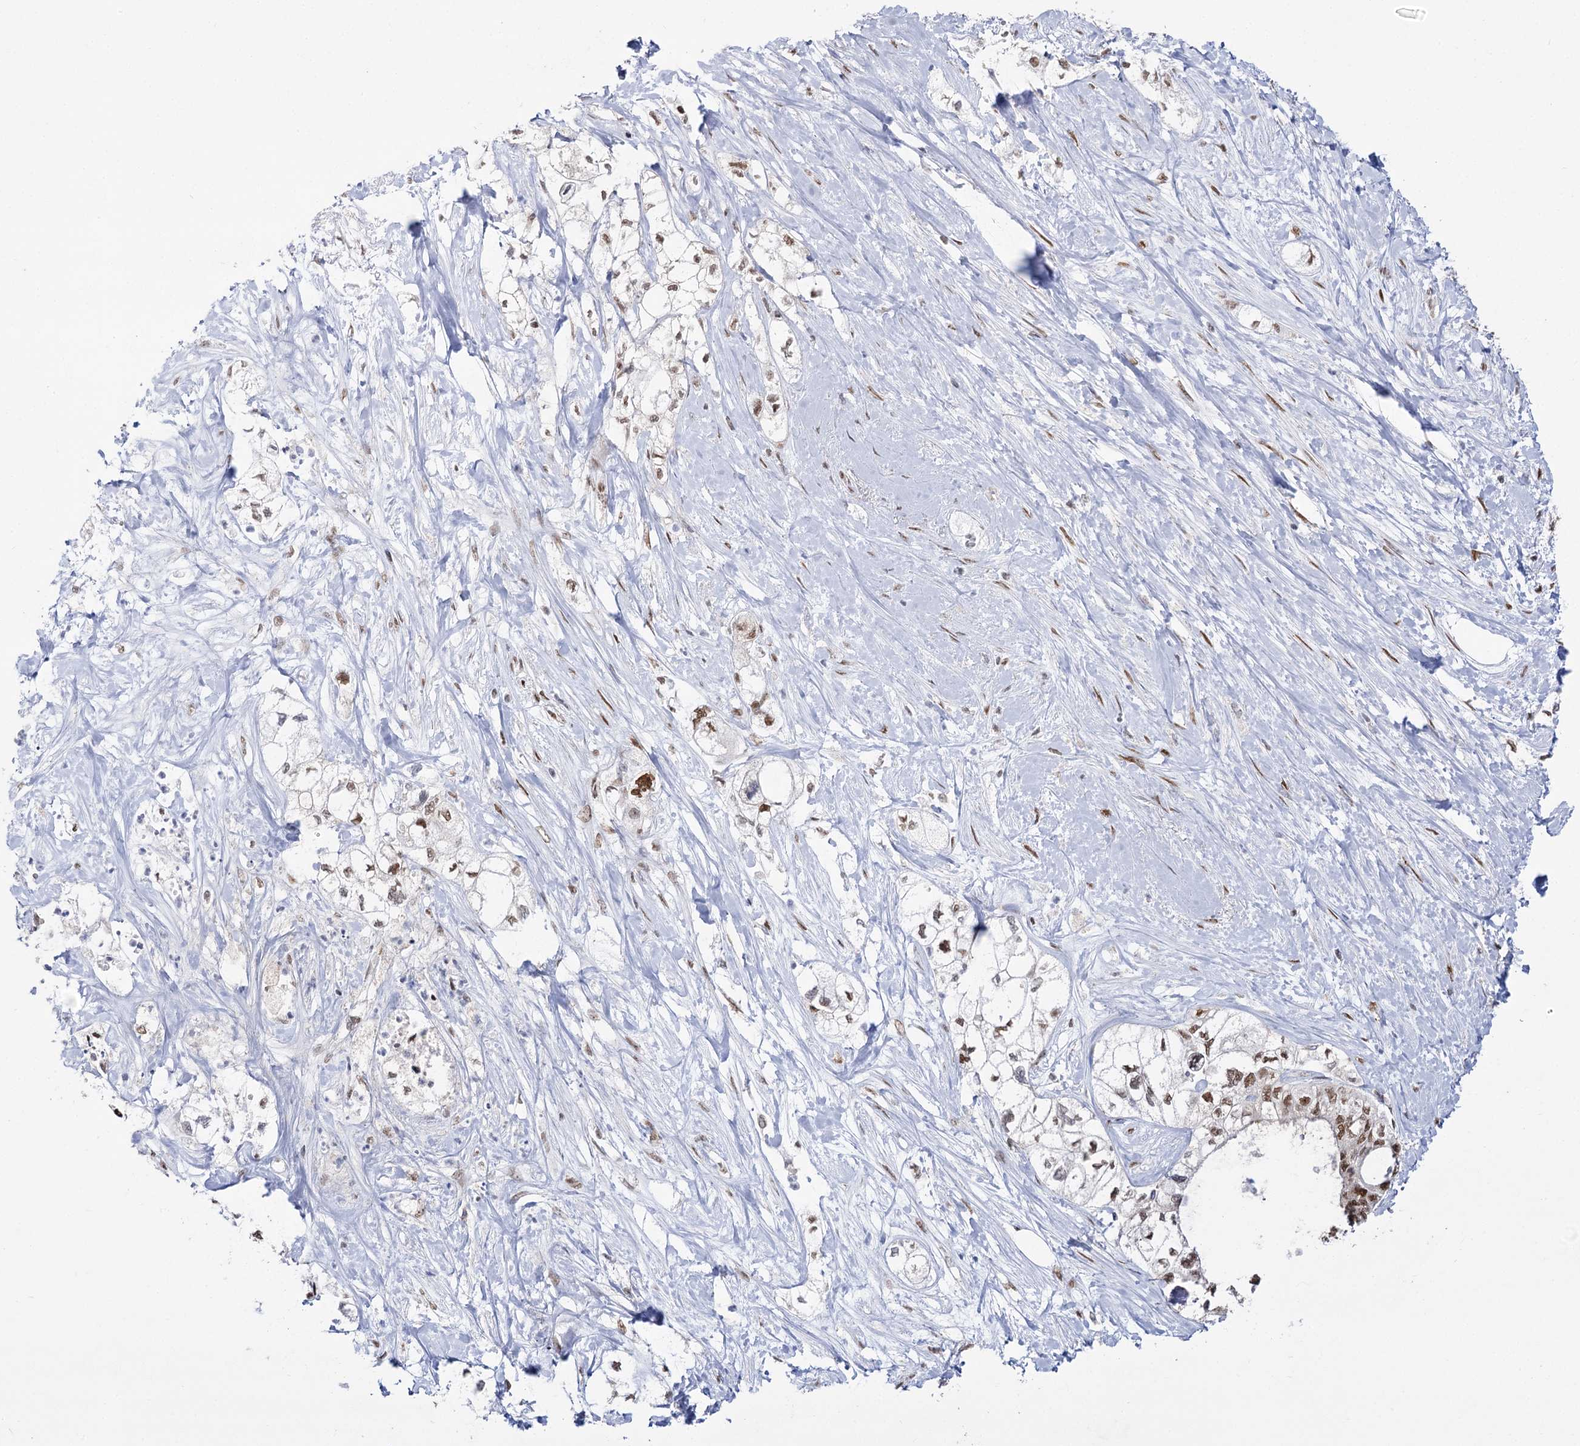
{"staining": {"intensity": "moderate", "quantity": ">75%", "location": "nuclear"}, "tissue": "pancreatic cancer", "cell_type": "Tumor cells", "image_type": "cancer", "snomed": [{"axis": "morphology", "description": "Adenocarcinoma, NOS"}, {"axis": "topography", "description": "Pancreas"}], "caption": "Immunohistochemical staining of human pancreatic adenocarcinoma exhibits medium levels of moderate nuclear staining in approximately >75% of tumor cells. Using DAB (brown) and hematoxylin (blue) stains, captured at high magnification using brightfield microscopy.", "gene": "VGLL4", "patient": {"sex": "male", "age": 70}}